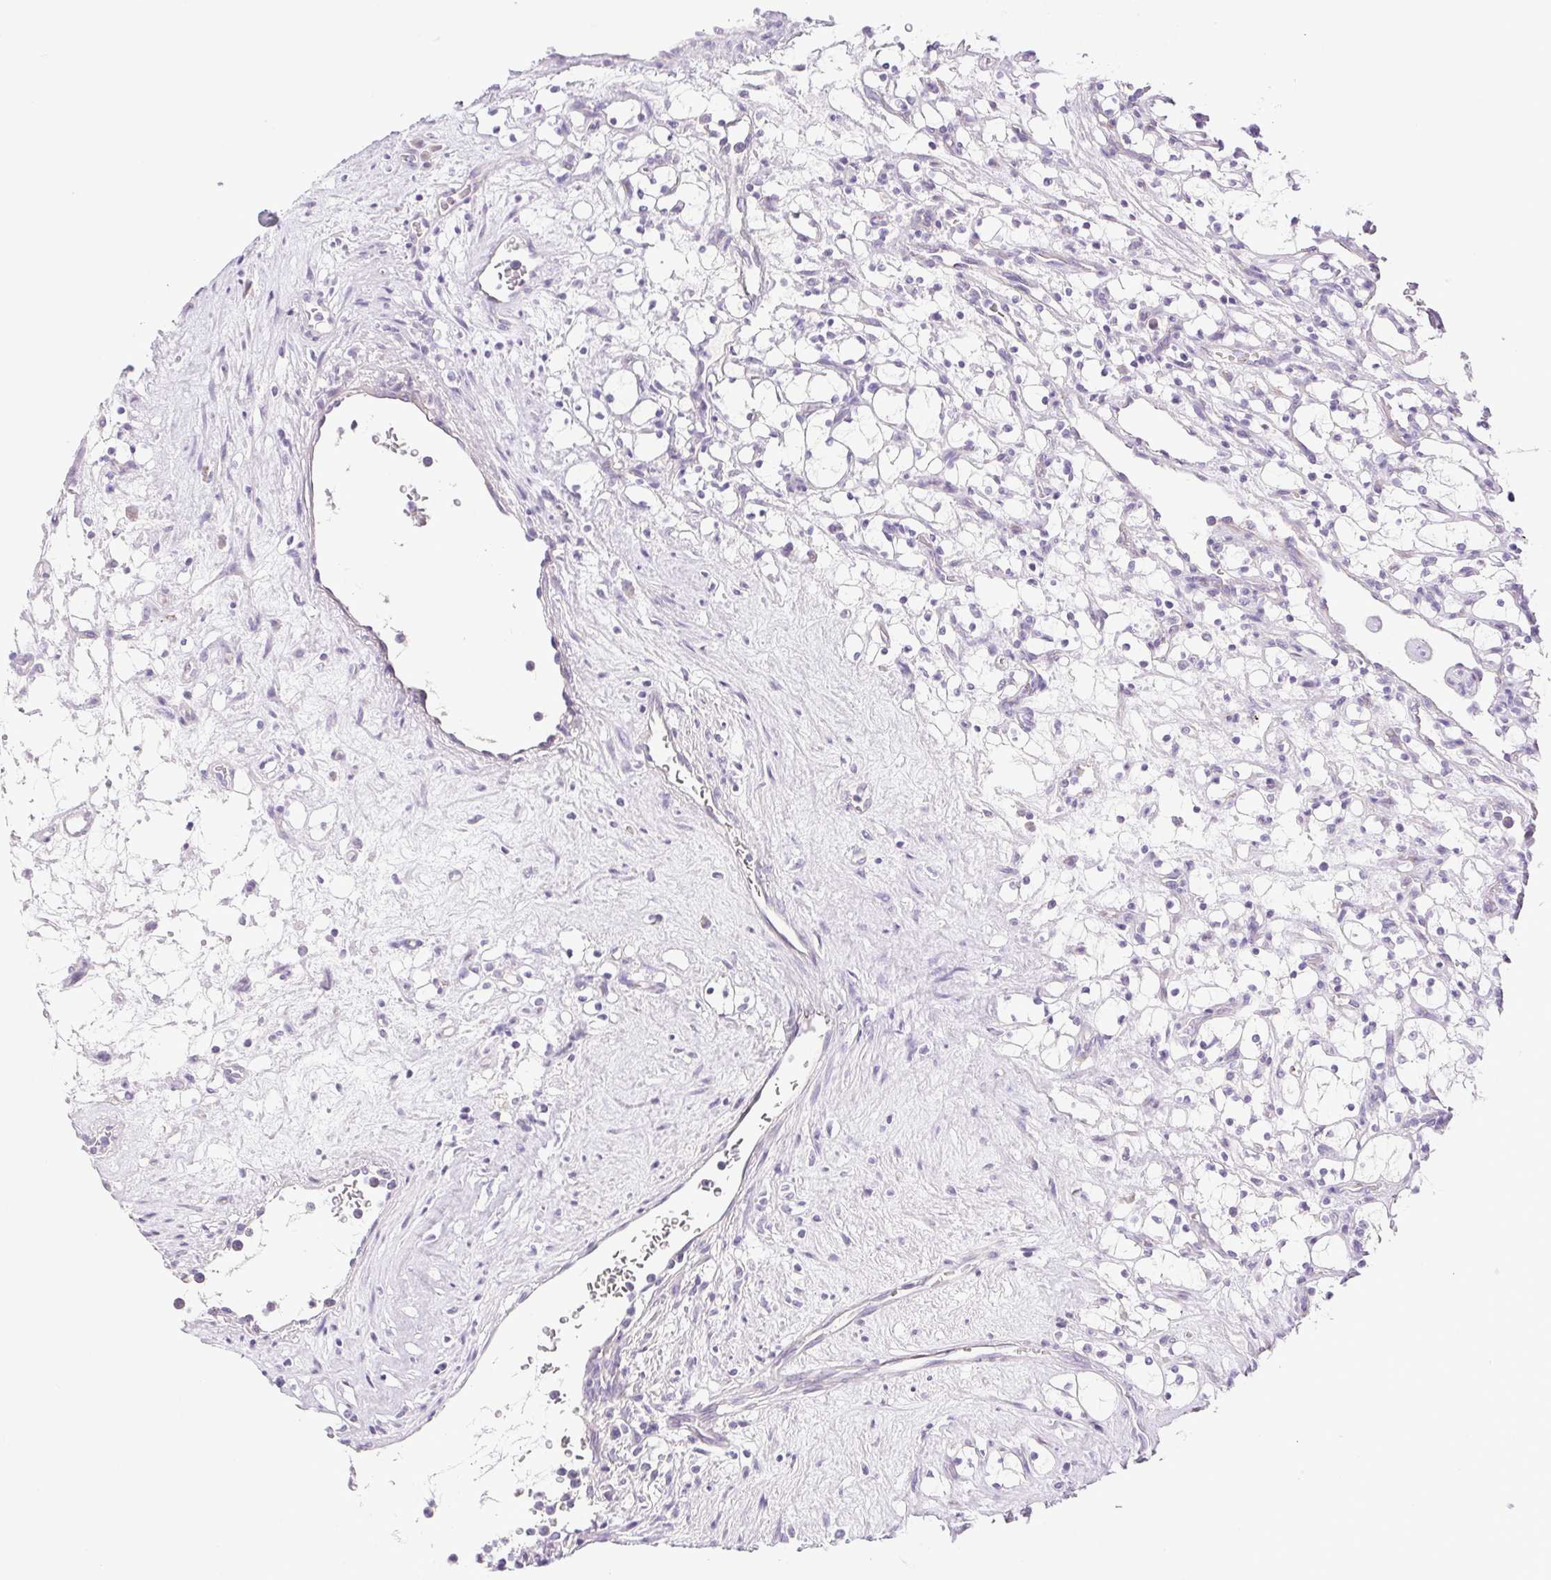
{"staining": {"intensity": "negative", "quantity": "none", "location": "none"}, "tissue": "renal cancer", "cell_type": "Tumor cells", "image_type": "cancer", "snomed": [{"axis": "morphology", "description": "Adenocarcinoma, NOS"}, {"axis": "topography", "description": "Kidney"}], "caption": "Renal adenocarcinoma was stained to show a protein in brown. There is no significant expression in tumor cells.", "gene": "PAPPA2", "patient": {"sex": "female", "age": 69}}